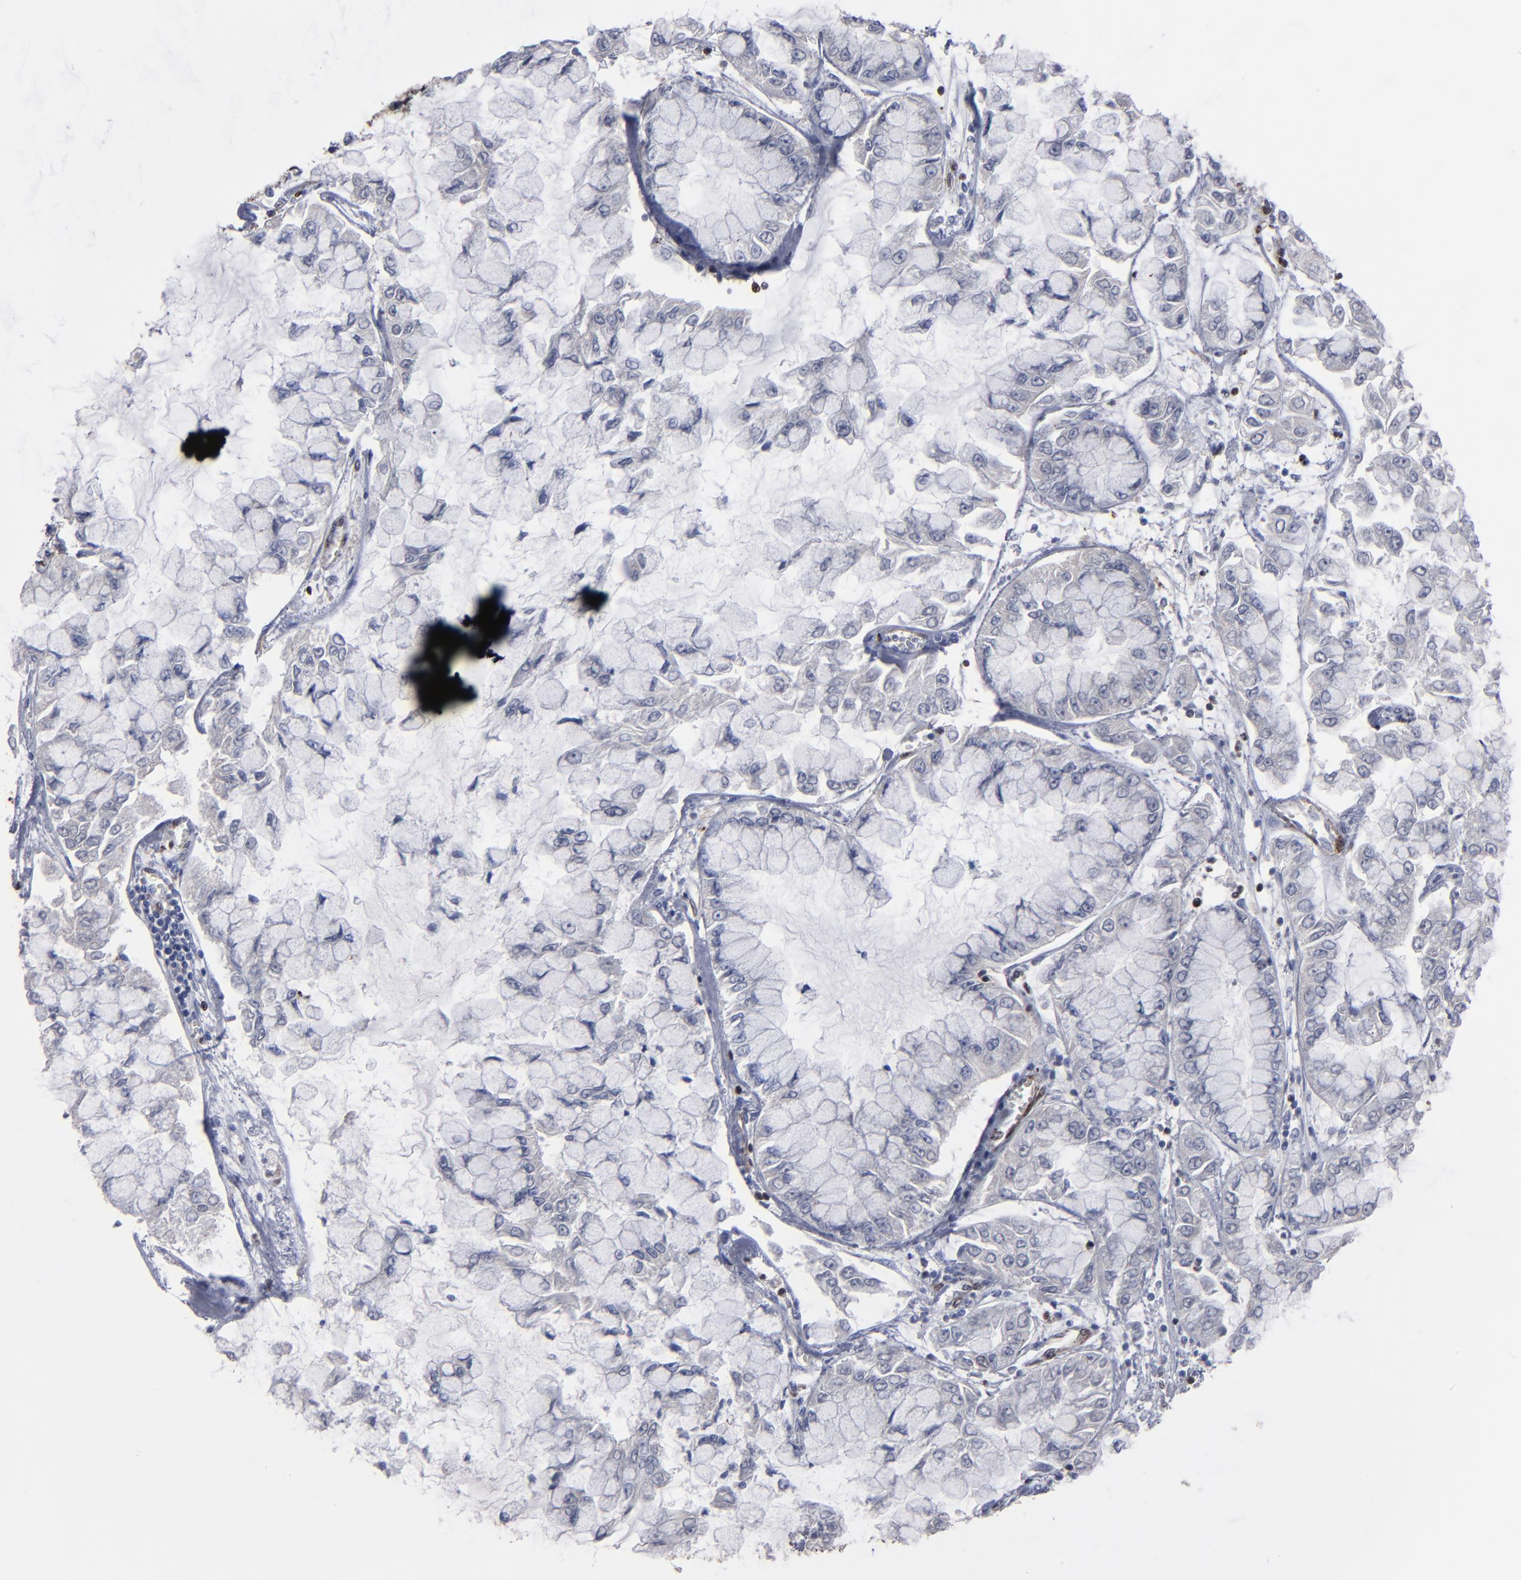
{"staining": {"intensity": "weak", "quantity": "<25%", "location": "cytoplasmic/membranous"}, "tissue": "liver cancer", "cell_type": "Tumor cells", "image_type": "cancer", "snomed": [{"axis": "morphology", "description": "Cholangiocarcinoma"}, {"axis": "topography", "description": "Liver"}], "caption": "This is a image of IHC staining of cholangiocarcinoma (liver), which shows no staining in tumor cells. (DAB (3,3'-diaminobenzidine) immunohistochemistry (IHC) with hematoxylin counter stain).", "gene": "KIAA2026", "patient": {"sex": "female", "age": 79}}